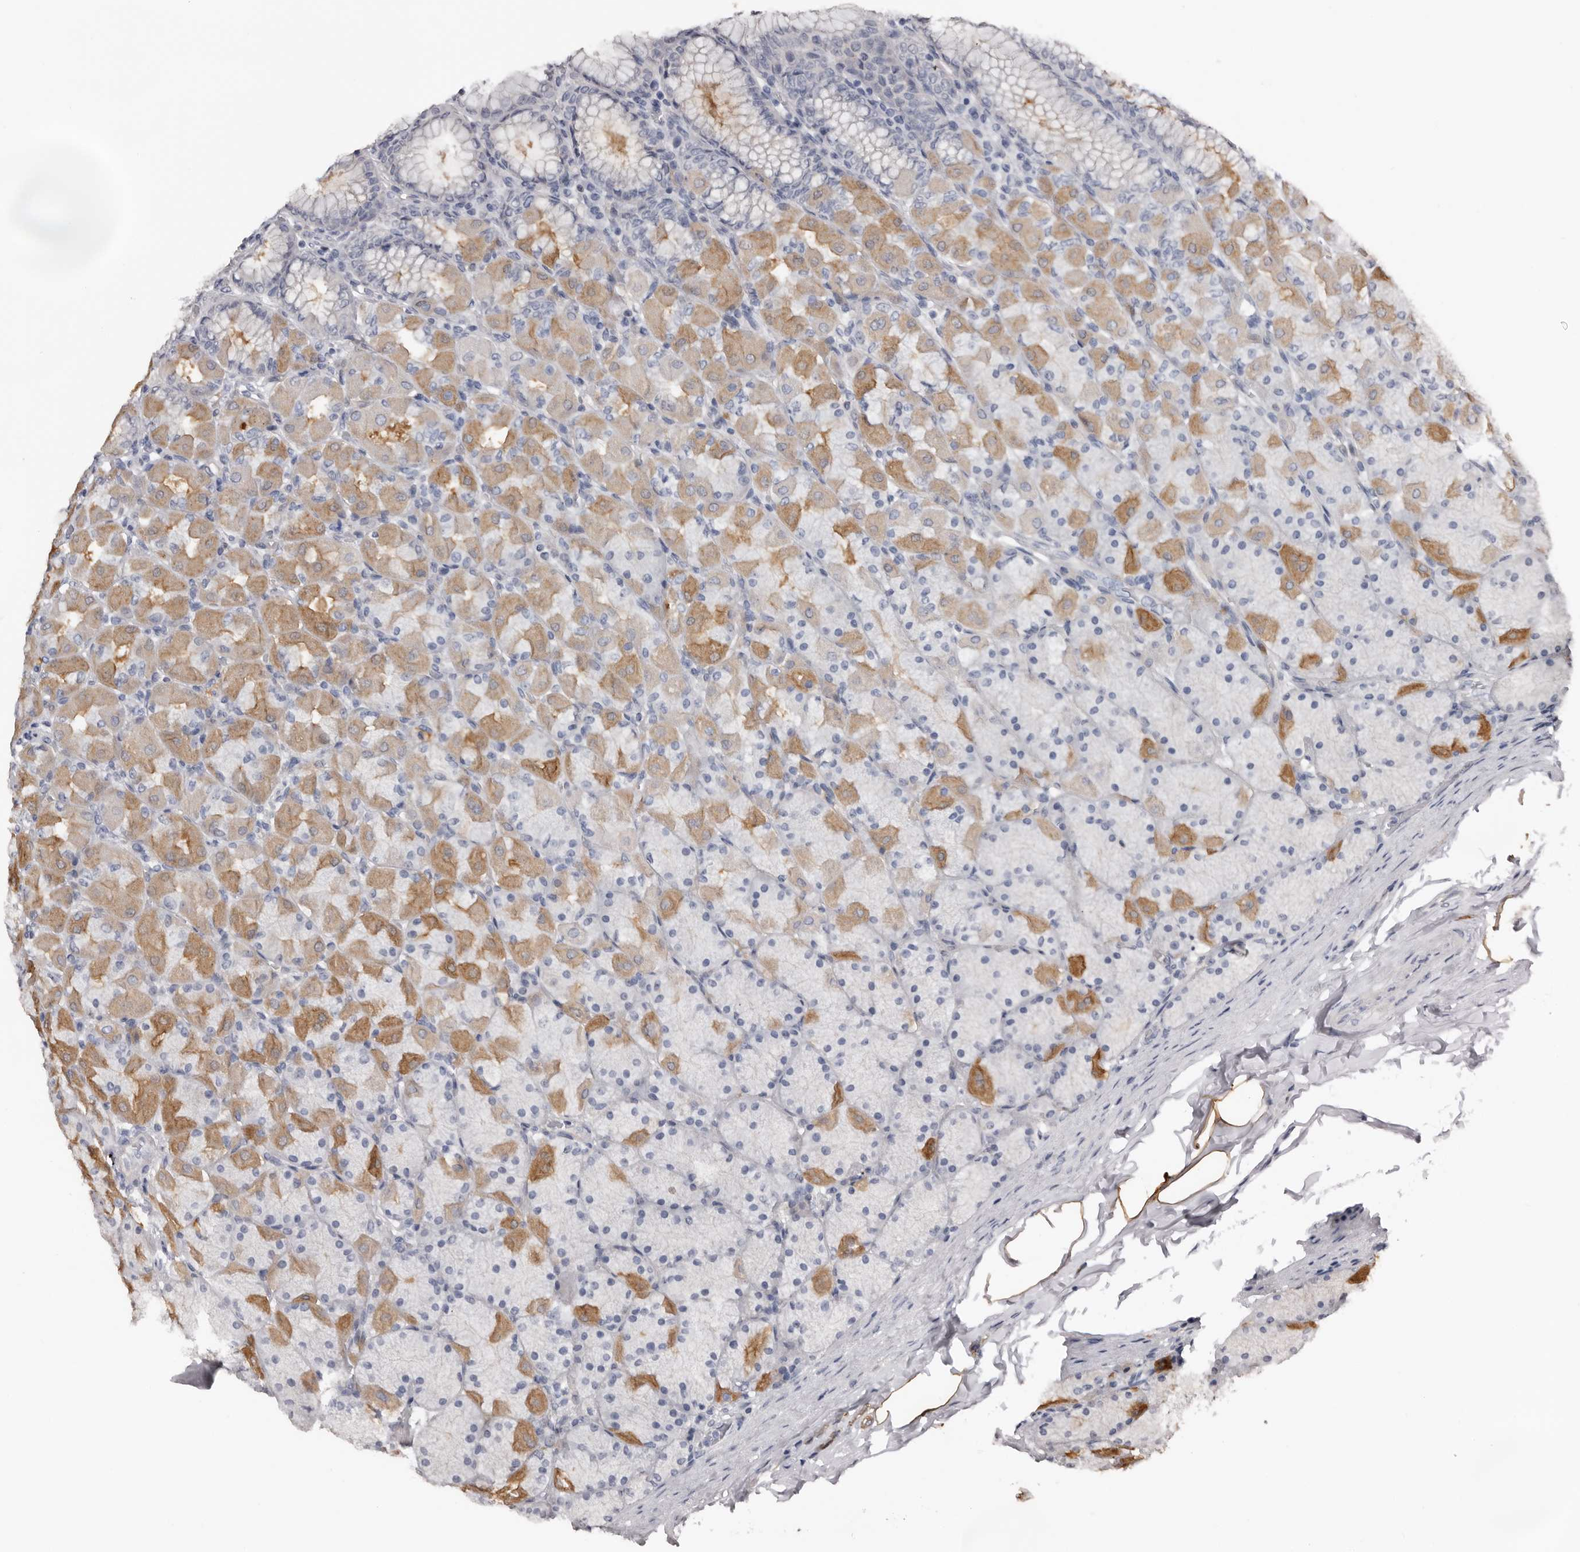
{"staining": {"intensity": "moderate", "quantity": "25%-75%", "location": "cytoplasmic/membranous"}, "tissue": "stomach", "cell_type": "Glandular cells", "image_type": "normal", "snomed": [{"axis": "morphology", "description": "Normal tissue, NOS"}, {"axis": "topography", "description": "Stomach, upper"}], "caption": "Moderate cytoplasmic/membranous protein staining is appreciated in about 25%-75% of glandular cells in stomach.", "gene": "FABP7", "patient": {"sex": "female", "age": 56}}